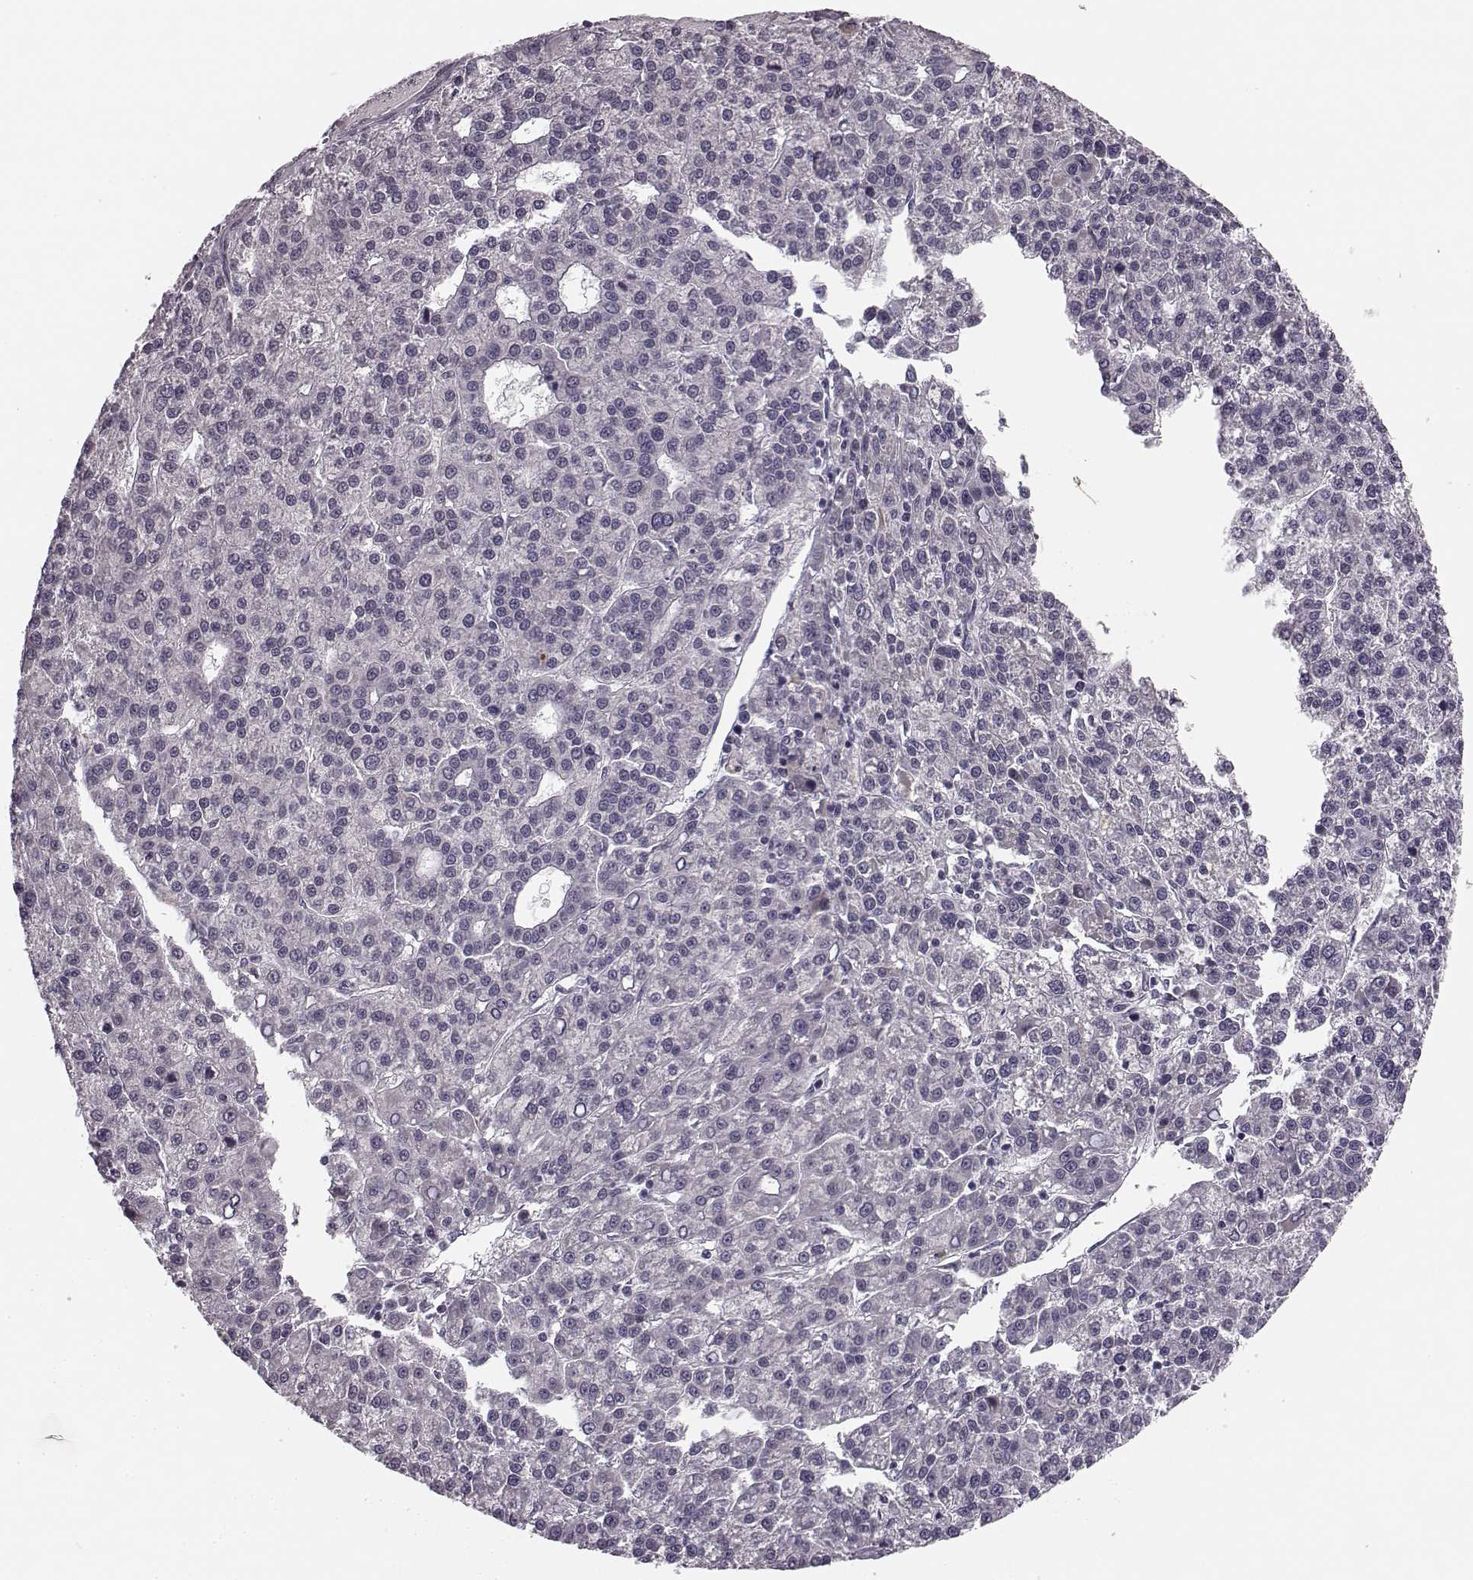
{"staining": {"intensity": "negative", "quantity": "none", "location": "none"}, "tissue": "liver cancer", "cell_type": "Tumor cells", "image_type": "cancer", "snomed": [{"axis": "morphology", "description": "Carcinoma, Hepatocellular, NOS"}, {"axis": "topography", "description": "Liver"}], "caption": "Liver hepatocellular carcinoma stained for a protein using immunohistochemistry (IHC) demonstrates no staining tumor cells.", "gene": "FAM234B", "patient": {"sex": "female", "age": 58}}